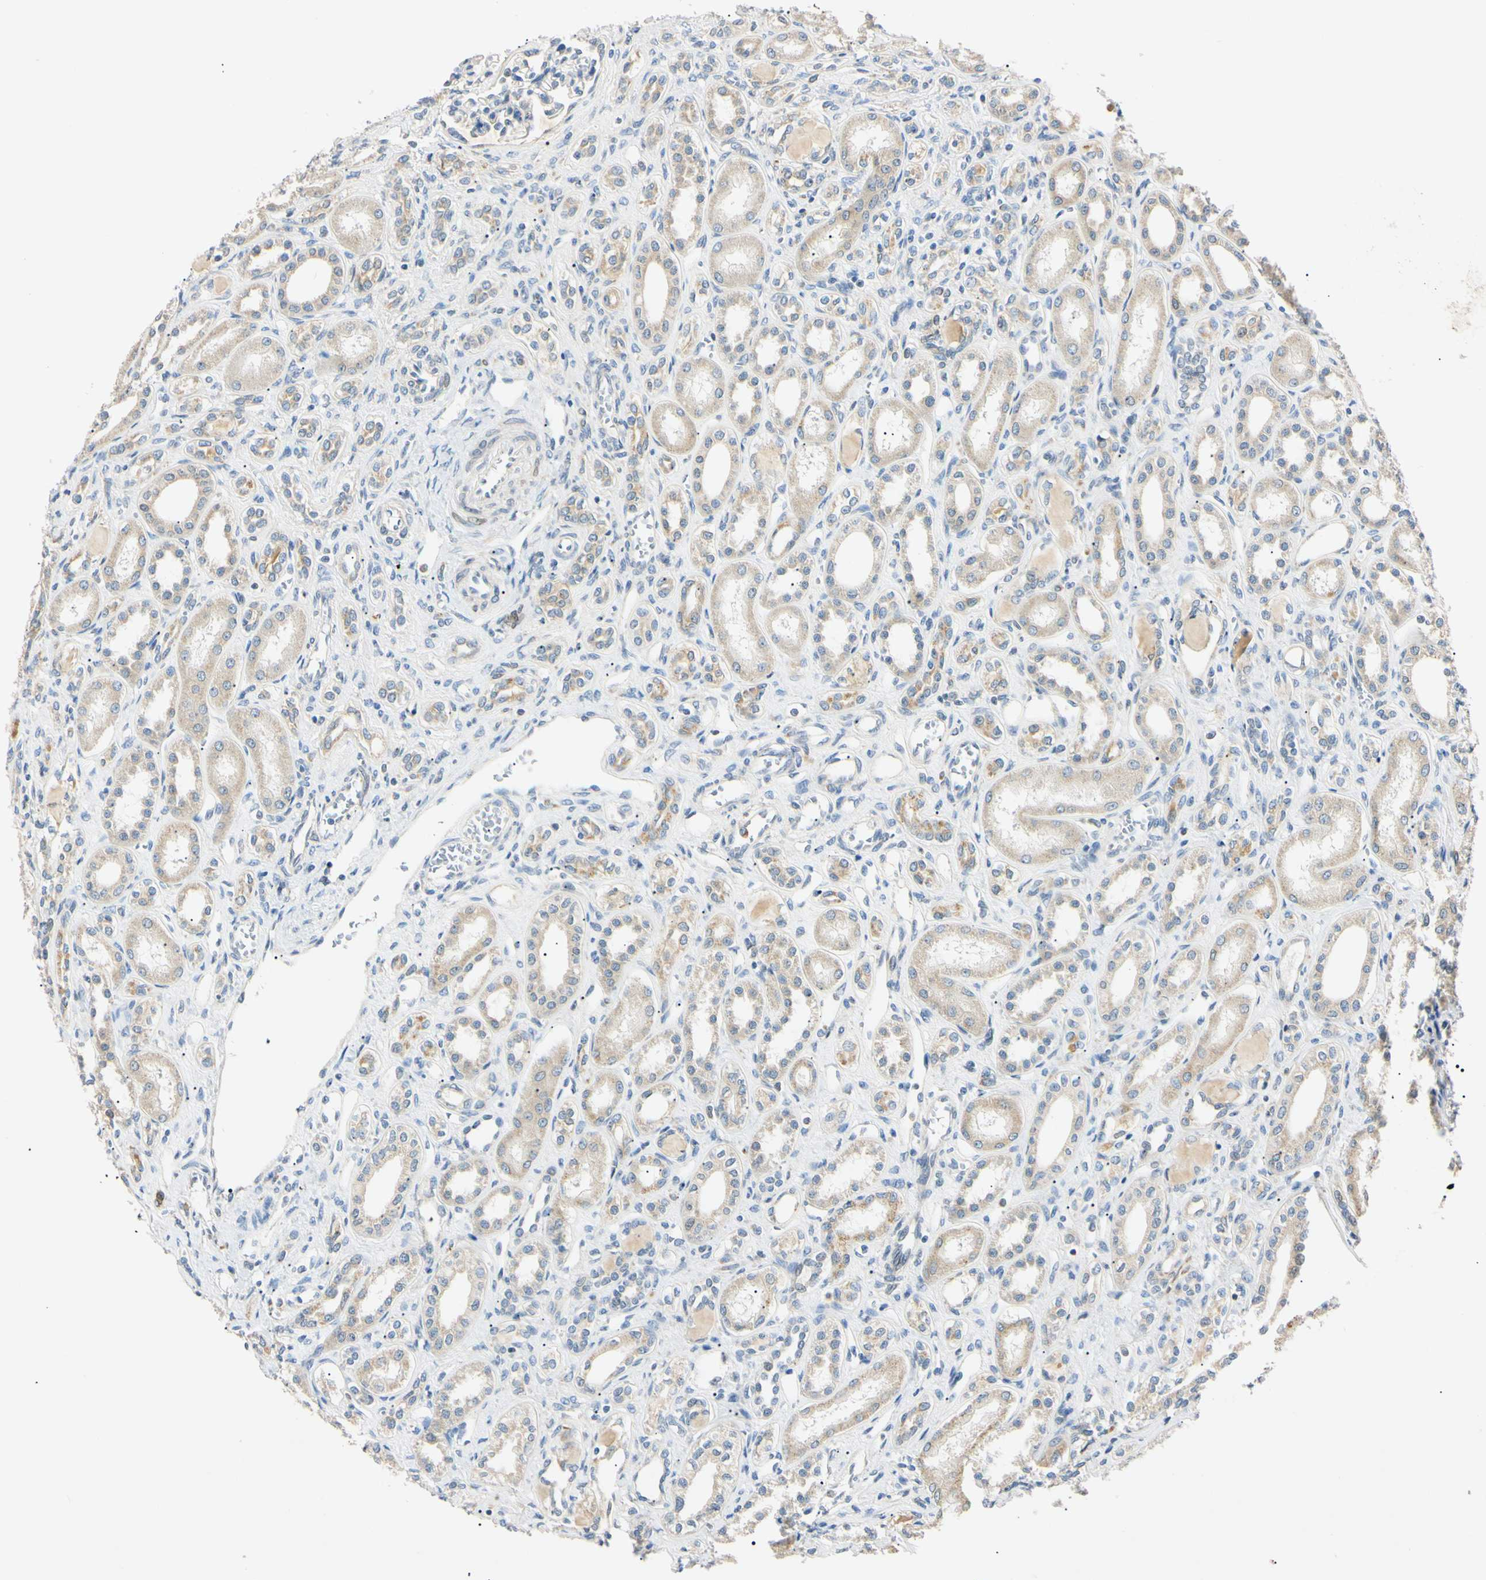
{"staining": {"intensity": "moderate", "quantity": "25%-75%", "location": "cytoplasmic/membranous"}, "tissue": "kidney", "cell_type": "Cells in glomeruli", "image_type": "normal", "snomed": [{"axis": "morphology", "description": "Normal tissue, NOS"}, {"axis": "topography", "description": "Kidney"}], "caption": "Normal kidney shows moderate cytoplasmic/membranous positivity in about 25%-75% of cells in glomeruli, visualized by immunohistochemistry.", "gene": "DNAJB12", "patient": {"sex": "male", "age": 7}}